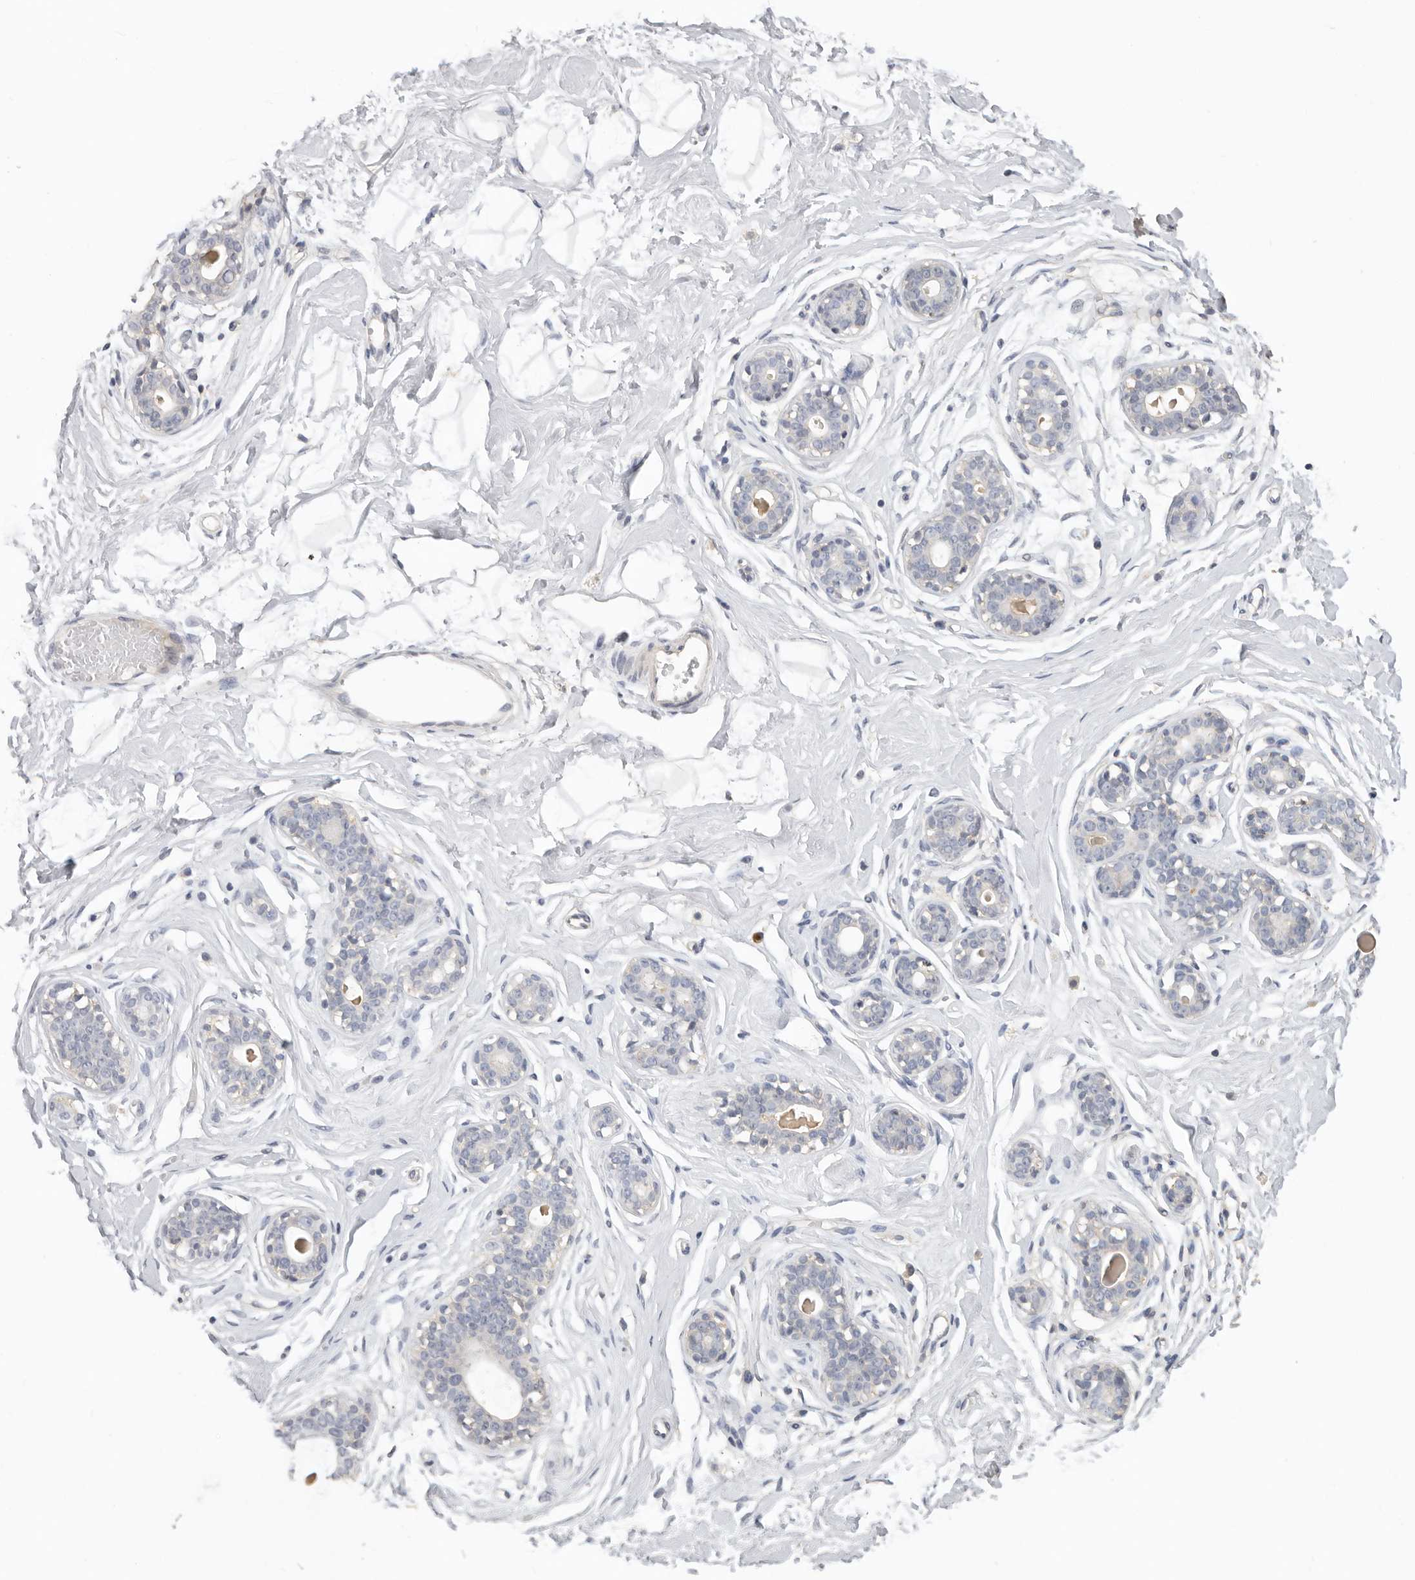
{"staining": {"intensity": "negative", "quantity": "none", "location": "none"}, "tissue": "breast", "cell_type": "Adipocytes", "image_type": "normal", "snomed": [{"axis": "morphology", "description": "Normal tissue, NOS"}, {"axis": "morphology", "description": "Adenoma, NOS"}, {"axis": "topography", "description": "Breast"}], "caption": "Immunohistochemical staining of benign human breast demonstrates no significant staining in adipocytes.", "gene": "WDTC1", "patient": {"sex": "female", "age": 23}}